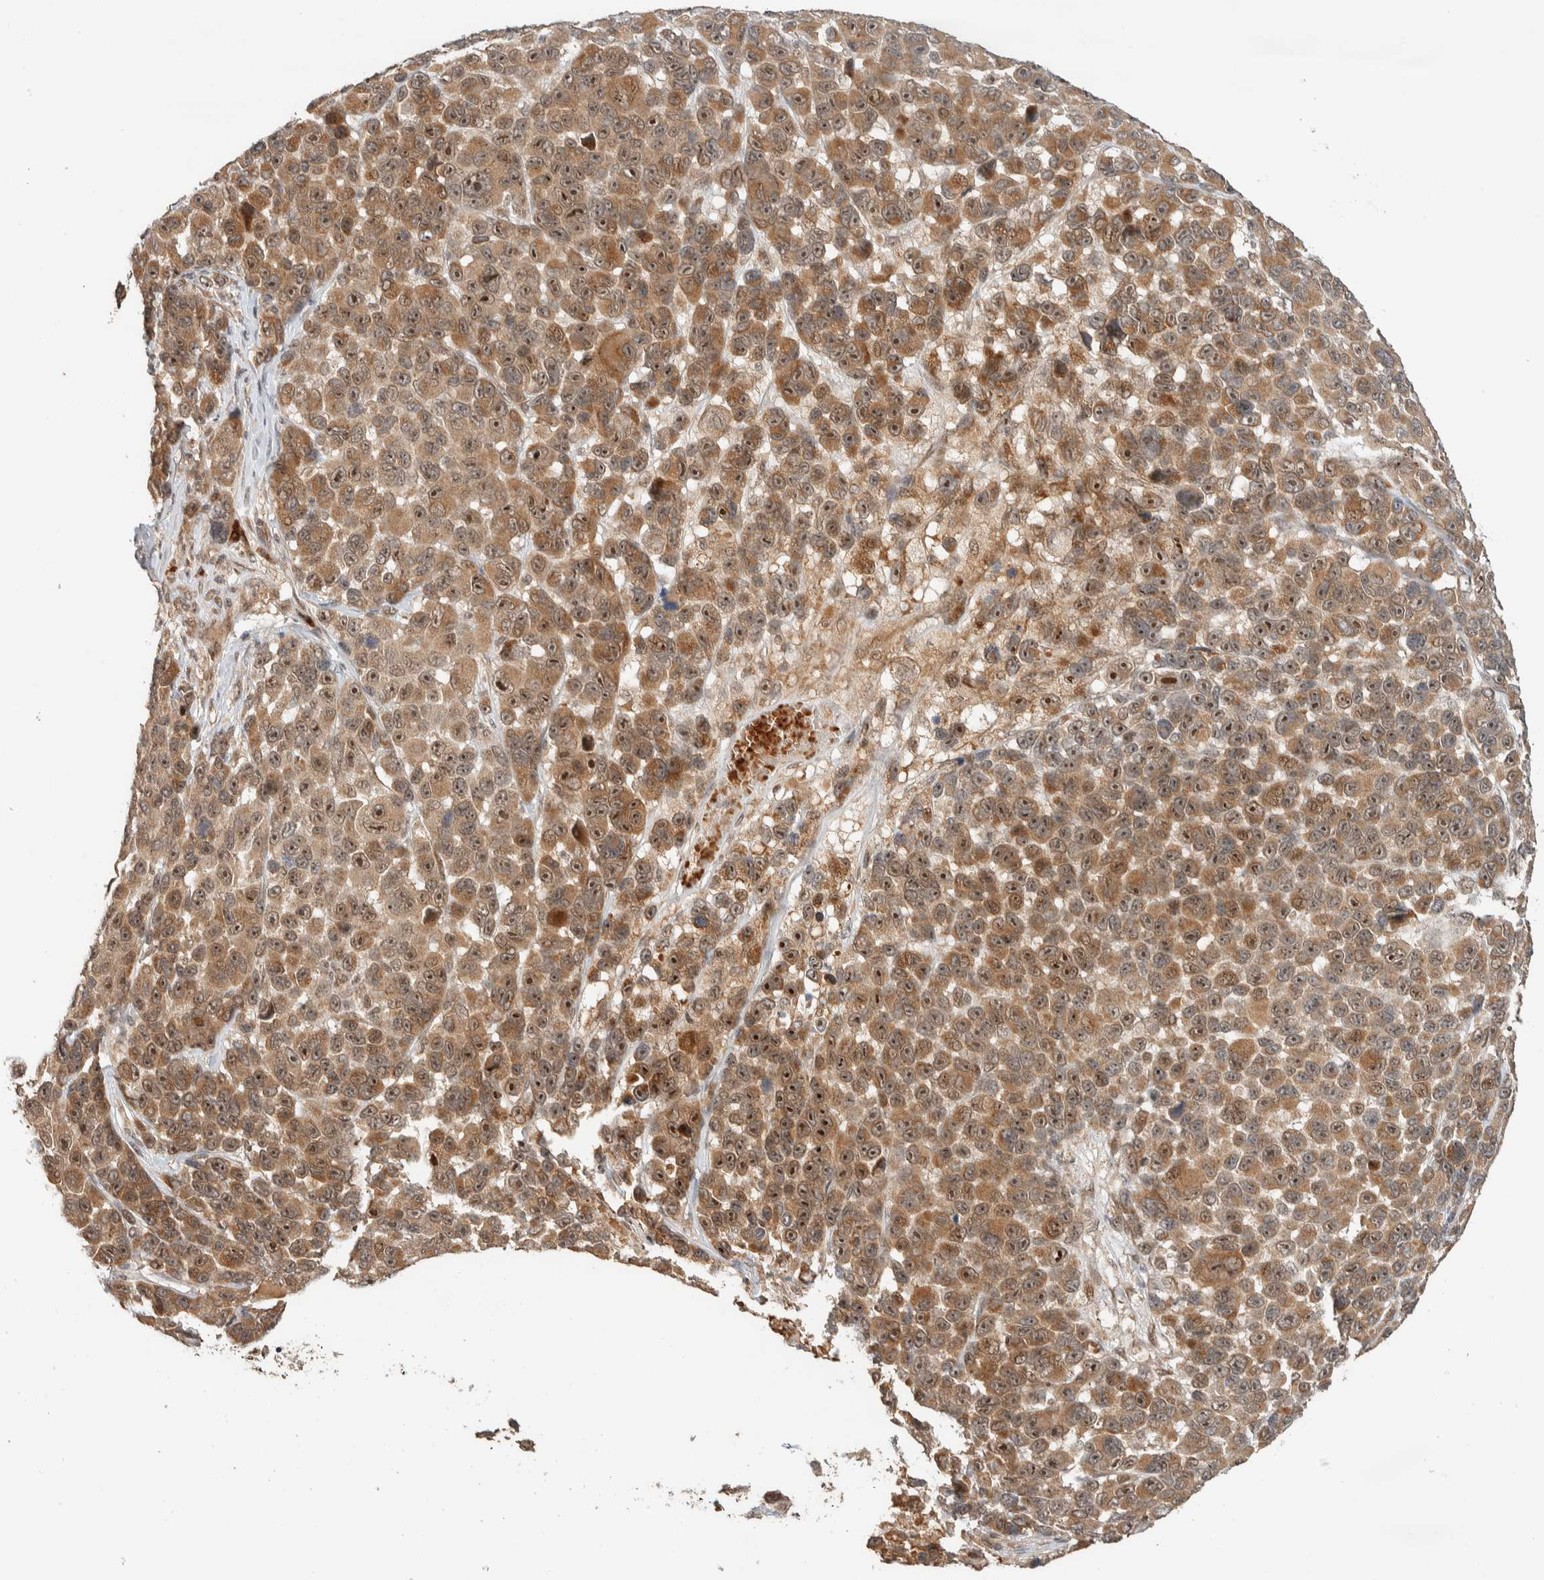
{"staining": {"intensity": "moderate", "quantity": ">75%", "location": "cytoplasmic/membranous,nuclear"}, "tissue": "melanoma", "cell_type": "Tumor cells", "image_type": "cancer", "snomed": [{"axis": "morphology", "description": "Malignant melanoma, NOS"}, {"axis": "topography", "description": "Skin"}], "caption": "Moderate cytoplasmic/membranous and nuclear staining is present in about >75% of tumor cells in melanoma.", "gene": "ZBTB2", "patient": {"sex": "male", "age": 53}}